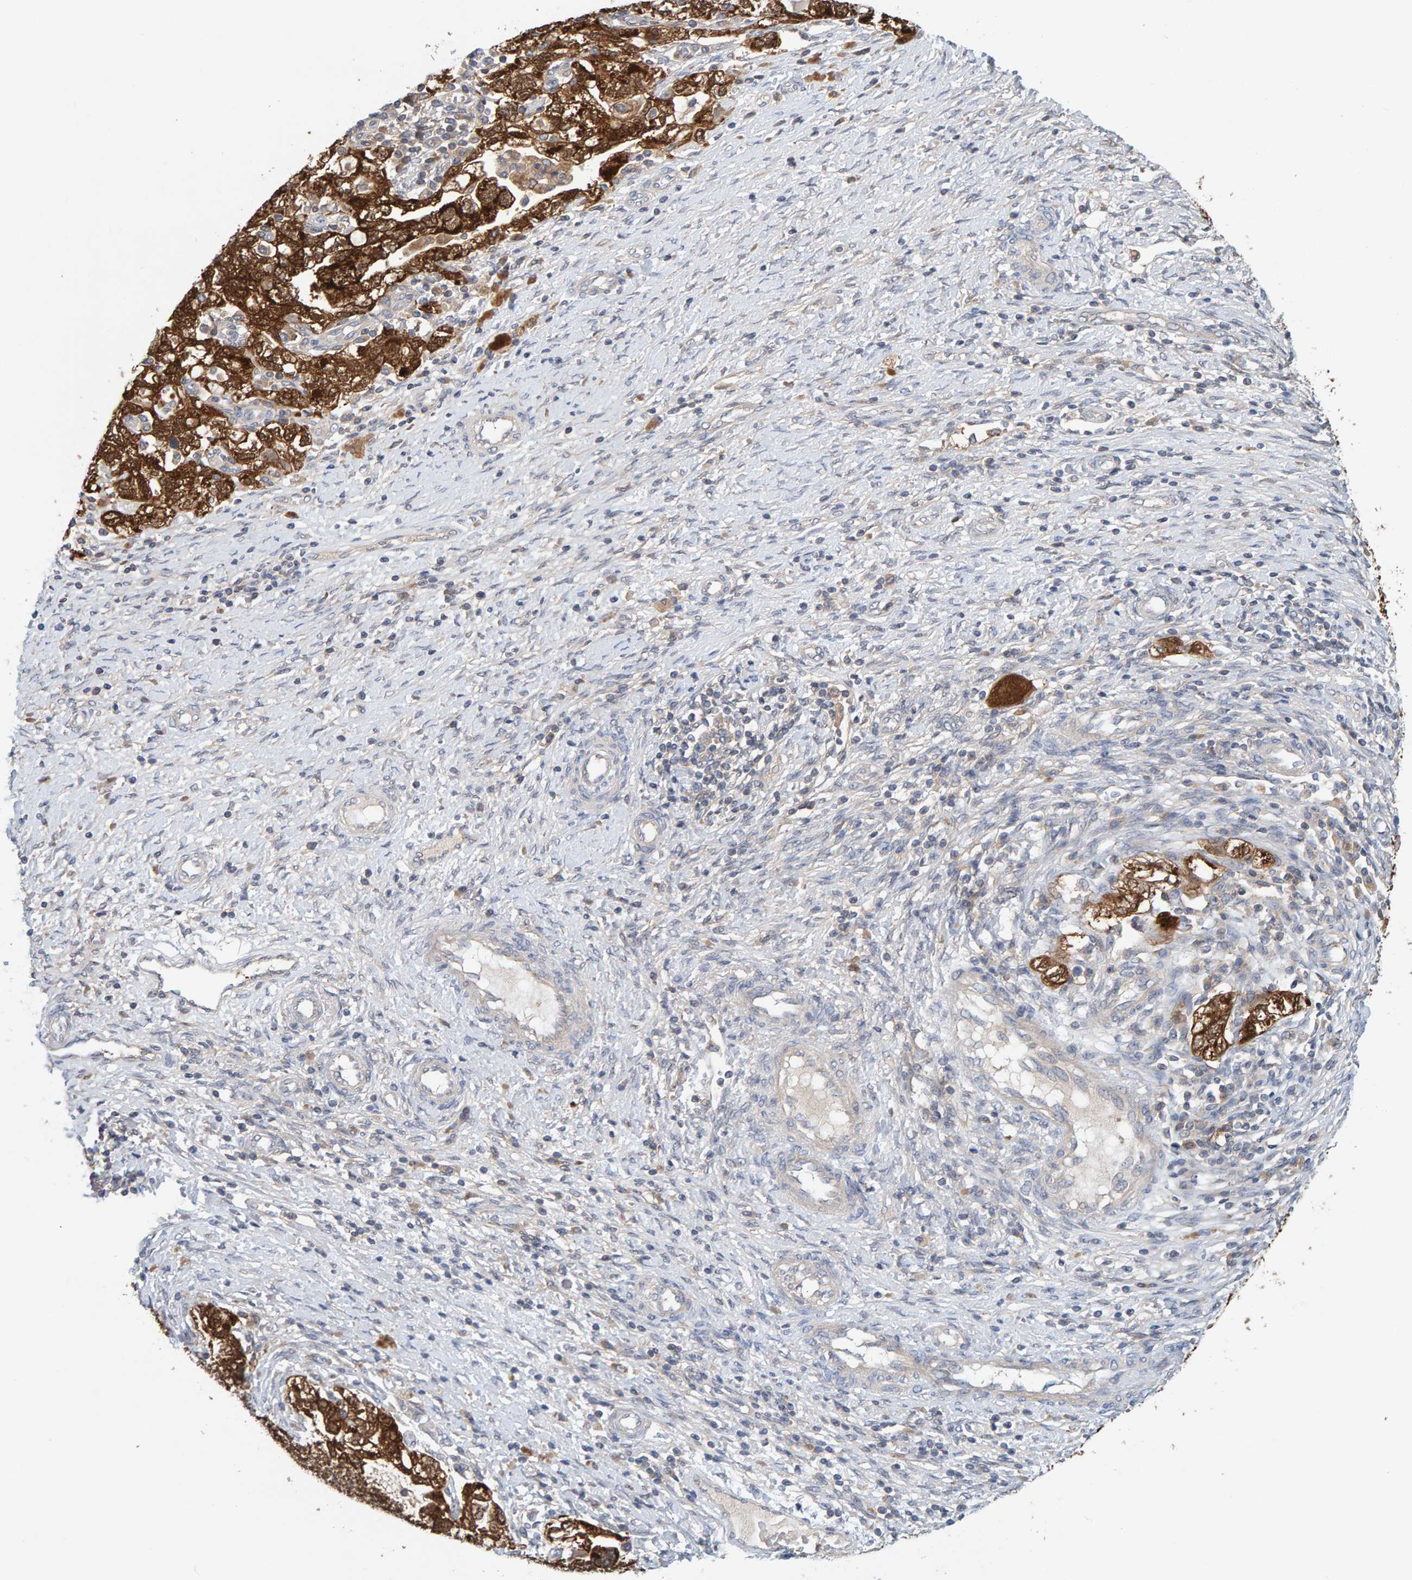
{"staining": {"intensity": "strong", "quantity": ">75%", "location": "cytoplasmic/membranous"}, "tissue": "ovarian cancer", "cell_type": "Tumor cells", "image_type": "cancer", "snomed": [{"axis": "morphology", "description": "Carcinoma, NOS"}, {"axis": "morphology", "description": "Cystadenocarcinoma, serous, NOS"}, {"axis": "topography", "description": "Ovary"}], "caption": "Immunohistochemistry (IHC) micrograph of ovarian carcinoma stained for a protein (brown), which shows high levels of strong cytoplasmic/membranous positivity in approximately >75% of tumor cells.", "gene": "TATDN1", "patient": {"sex": "female", "age": 69}}